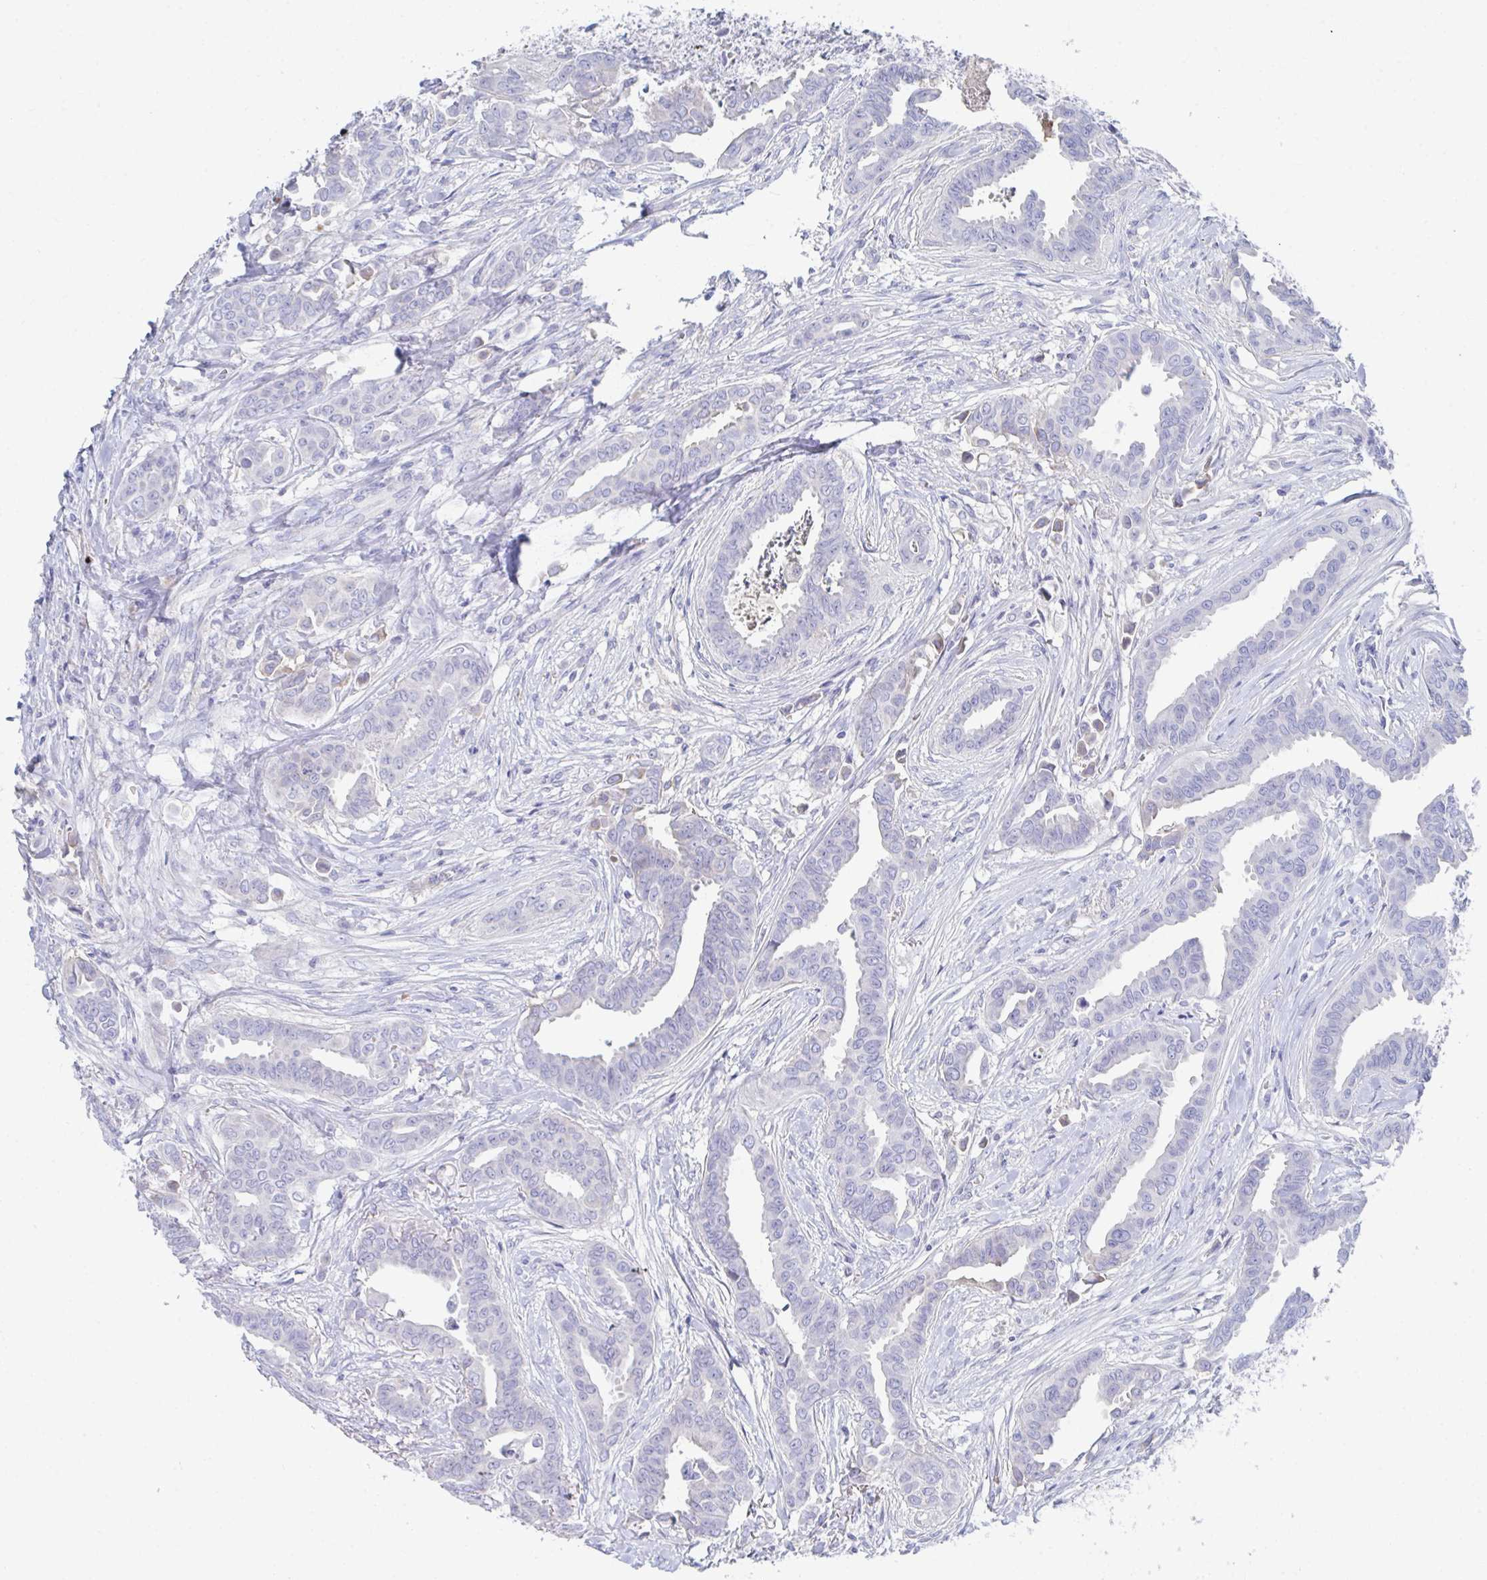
{"staining": {"intensity": "negative", "quantity": "none", "location": "none"}, "tissue": "breast cancer", "cell_type": "Tumor cells", "image_type": "cancer", "snomed": [{"axis": "morphology", "description": "Duct carcinoma"}, {"axis": "topography", "description": "Breast"}], "caption": "Intraductal carcinoma (breast) was stained to show a protein in brown. There is no significant positivity in tumor cells.", "gene": "TNFAIP6", "patient": {"sex": "female", "age": 45}}